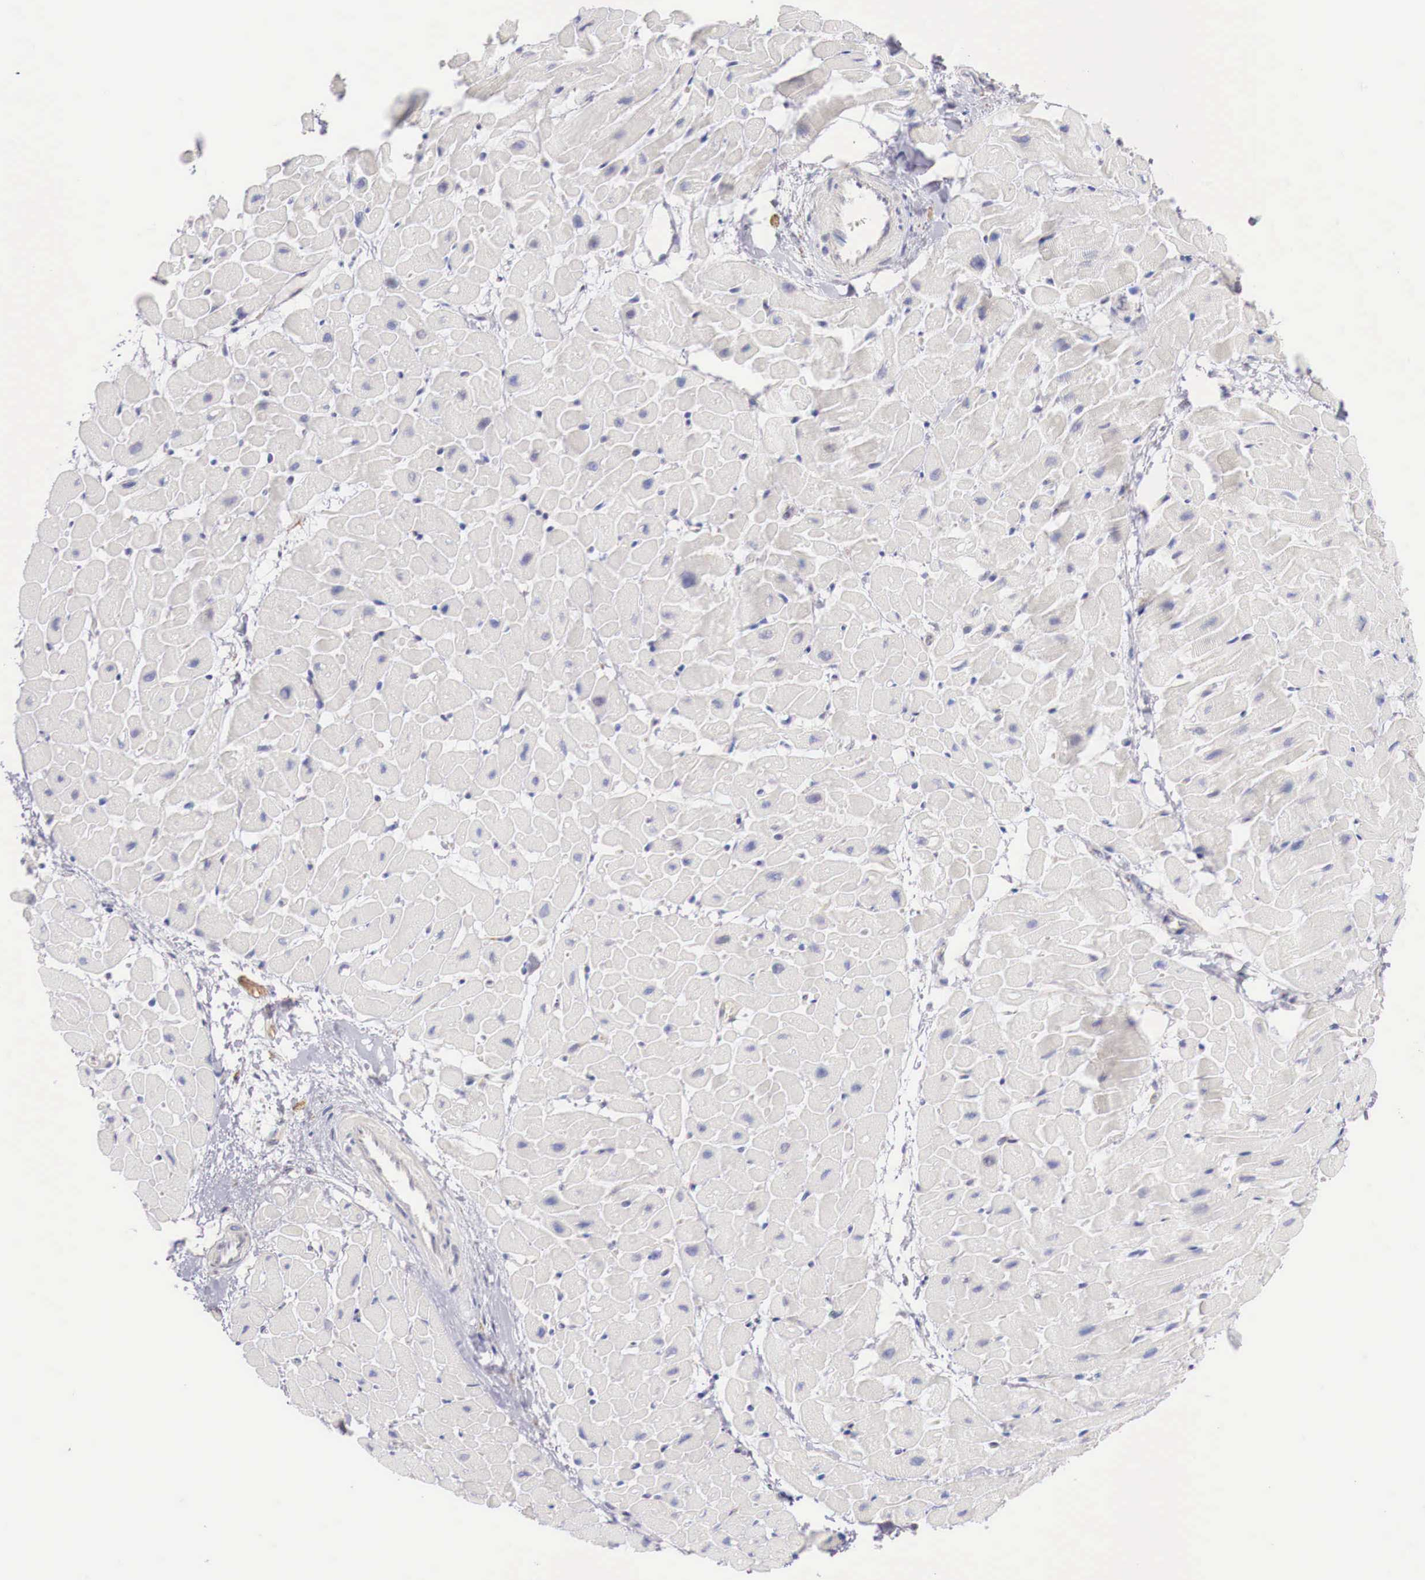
{"staining": {"intensity": "negative", "quantity": "none", "location": "none"}, "tissue": "heart muscle", "cell_type": "Cardiomyocytes", "image_type": "normal", "snomed": [{"axis": "morphology", "description": "Normal tissue, NOS"}, {"axis": "topography", "description": "Heart"}], "caption": "DAB (3,3'-diaminobenzidine) immunohistochemical staining of normal heart muscle shows no significant positivity in cardiomyocytes.", "gene": "TRIM13", "patient": {"sex": "male", "age": 45}}